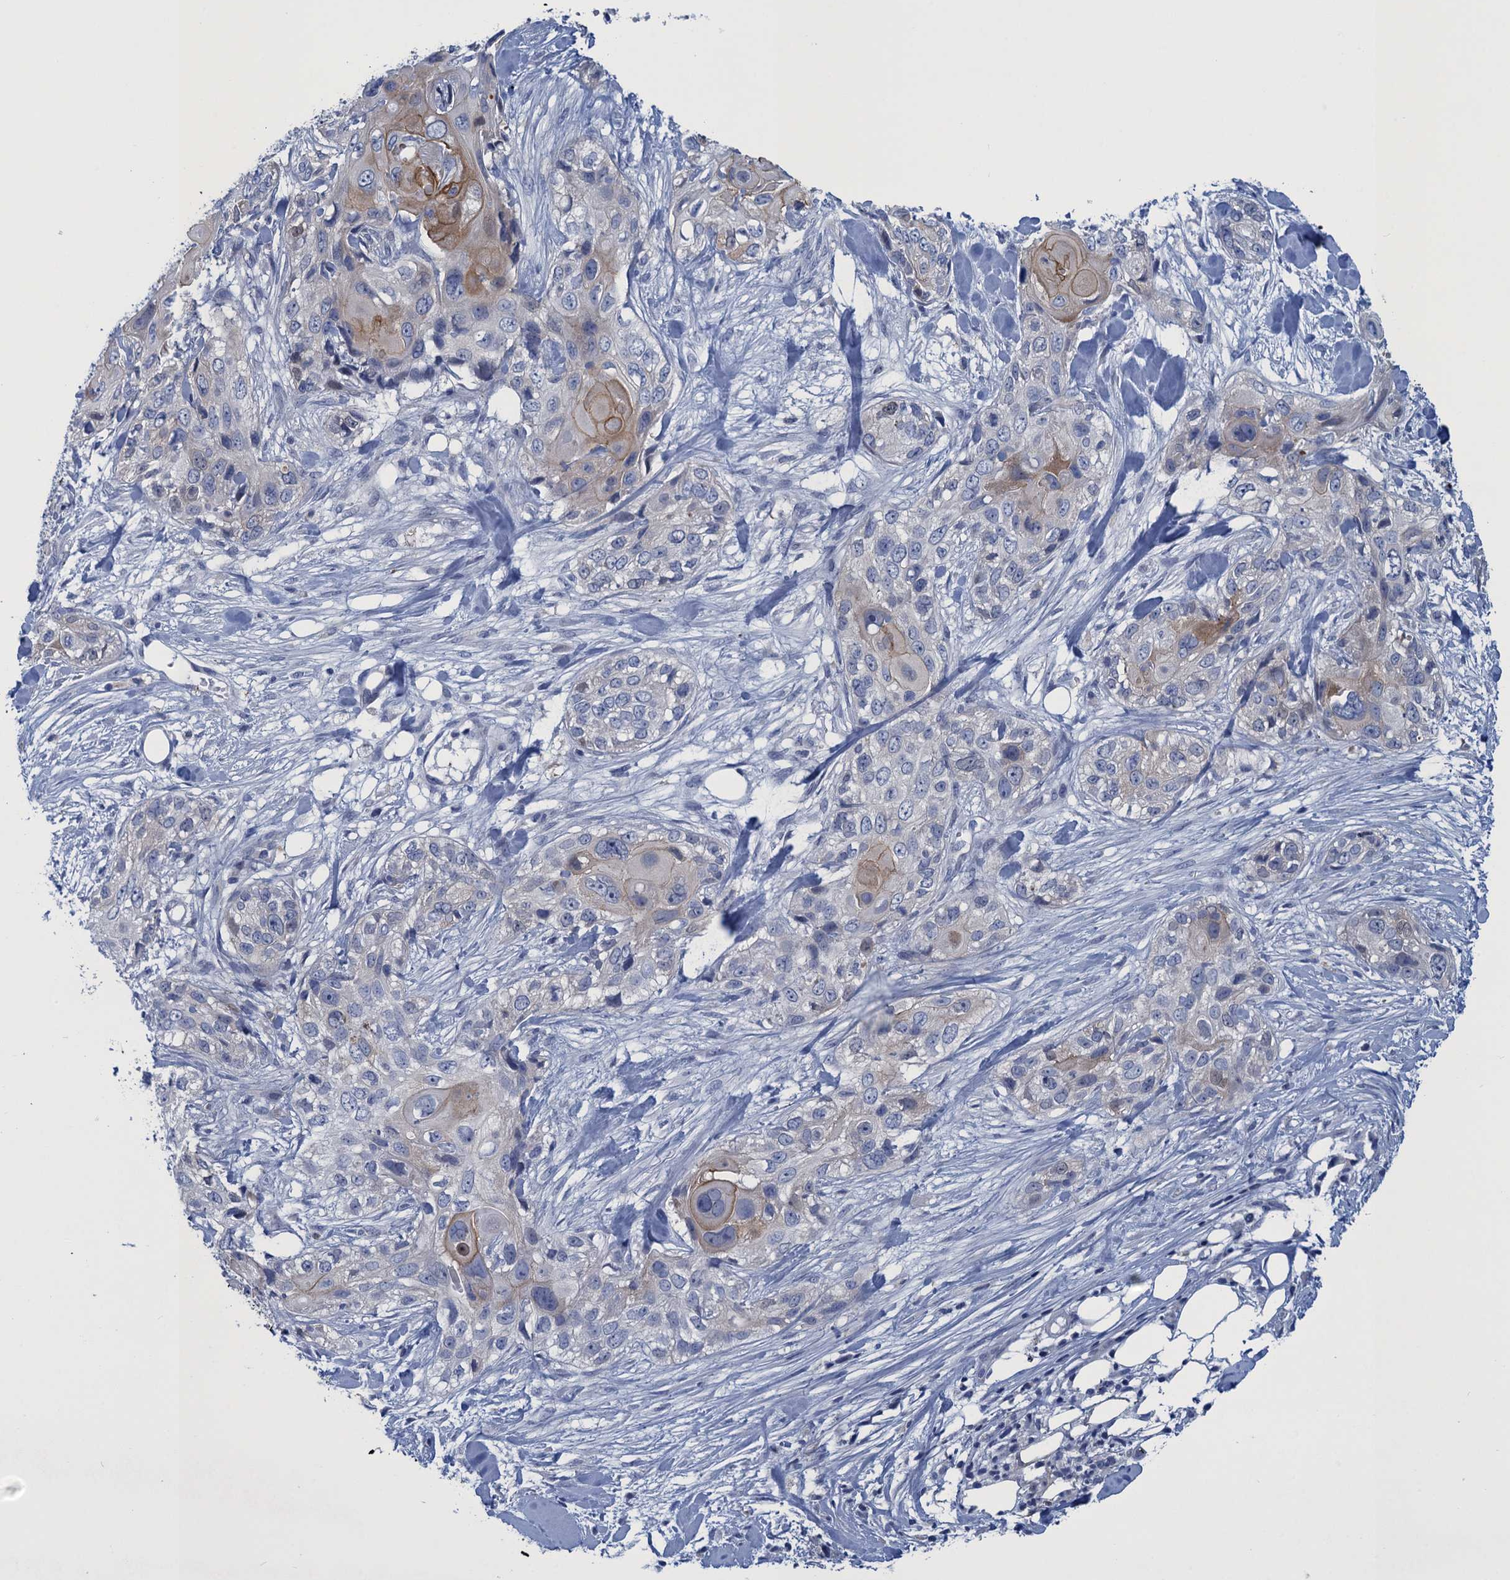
{"staining": {"intensity": "moderate", "quantity": "<25%", "location": "cytoplasmic/membranous"}, "tissue": "skin cancer", "cell_type": "Tumor cells", "image_type": "cancer", "snomed": [{"axis": "morphology", "description": "Normal tissue, NOS"}, {"axis": "morphology", "description": "Squamous cell carcinoma, NOS"}, {"axis": "topography", "description": "Skin"}], "caption": "Brown immunohistochemical staining in skin cancer demonstrates moderate cytoplasmic/membranous expression in about <25% of tumor cells.", "gene": "SCEL", "patient": {"sex": "male", "age": 72}}